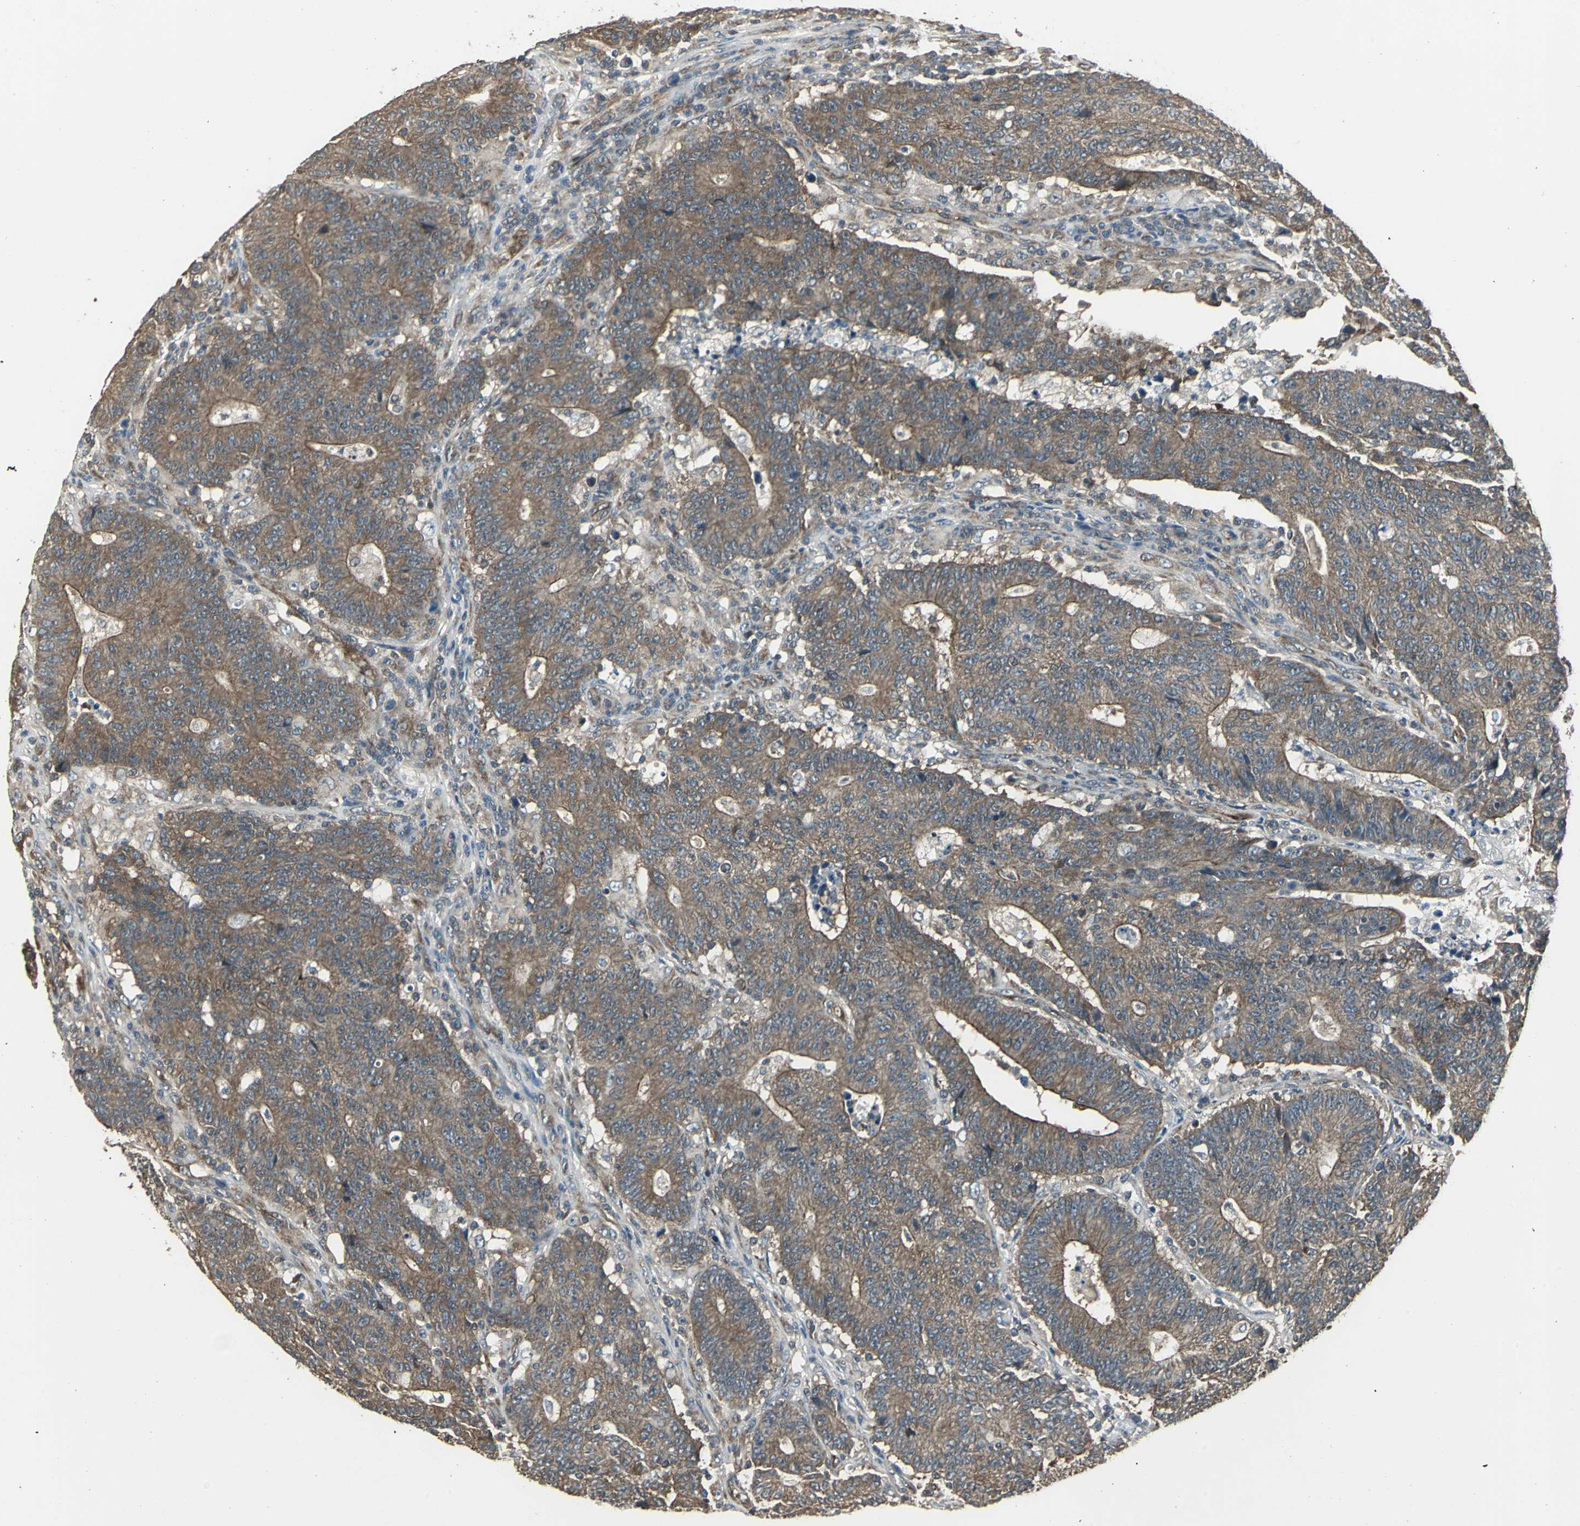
{"staining": {"intensity": "moderate", "quantity": ">75%", "location": "cytoplasmic/membranous"}, "tissue": "colorectal cancer", "cell_type": "Tumor cells", "image_type": "cancer", "snomed": [{"axis": "morphology", "description": "Normal tissue, NOS"}, {"axis": "morphology", "description": "Adenocarcinoma, NOS"}, {"axis": "topography", "description": "Colon"}], "caption": "An IHC image of neoplastic tissue is shown. Protein staining in brown highlights moderate cytoplasmic/membranous positivity in colorectal cancer (adenocarcinoma) within tumor cells. The staining was performed using DAB, with brown indicating positive protein expression. Nuclei are stained blue with hematoxylin.", "gene": "PFDN1", "patient": {"sex": "female", "age": 75}}